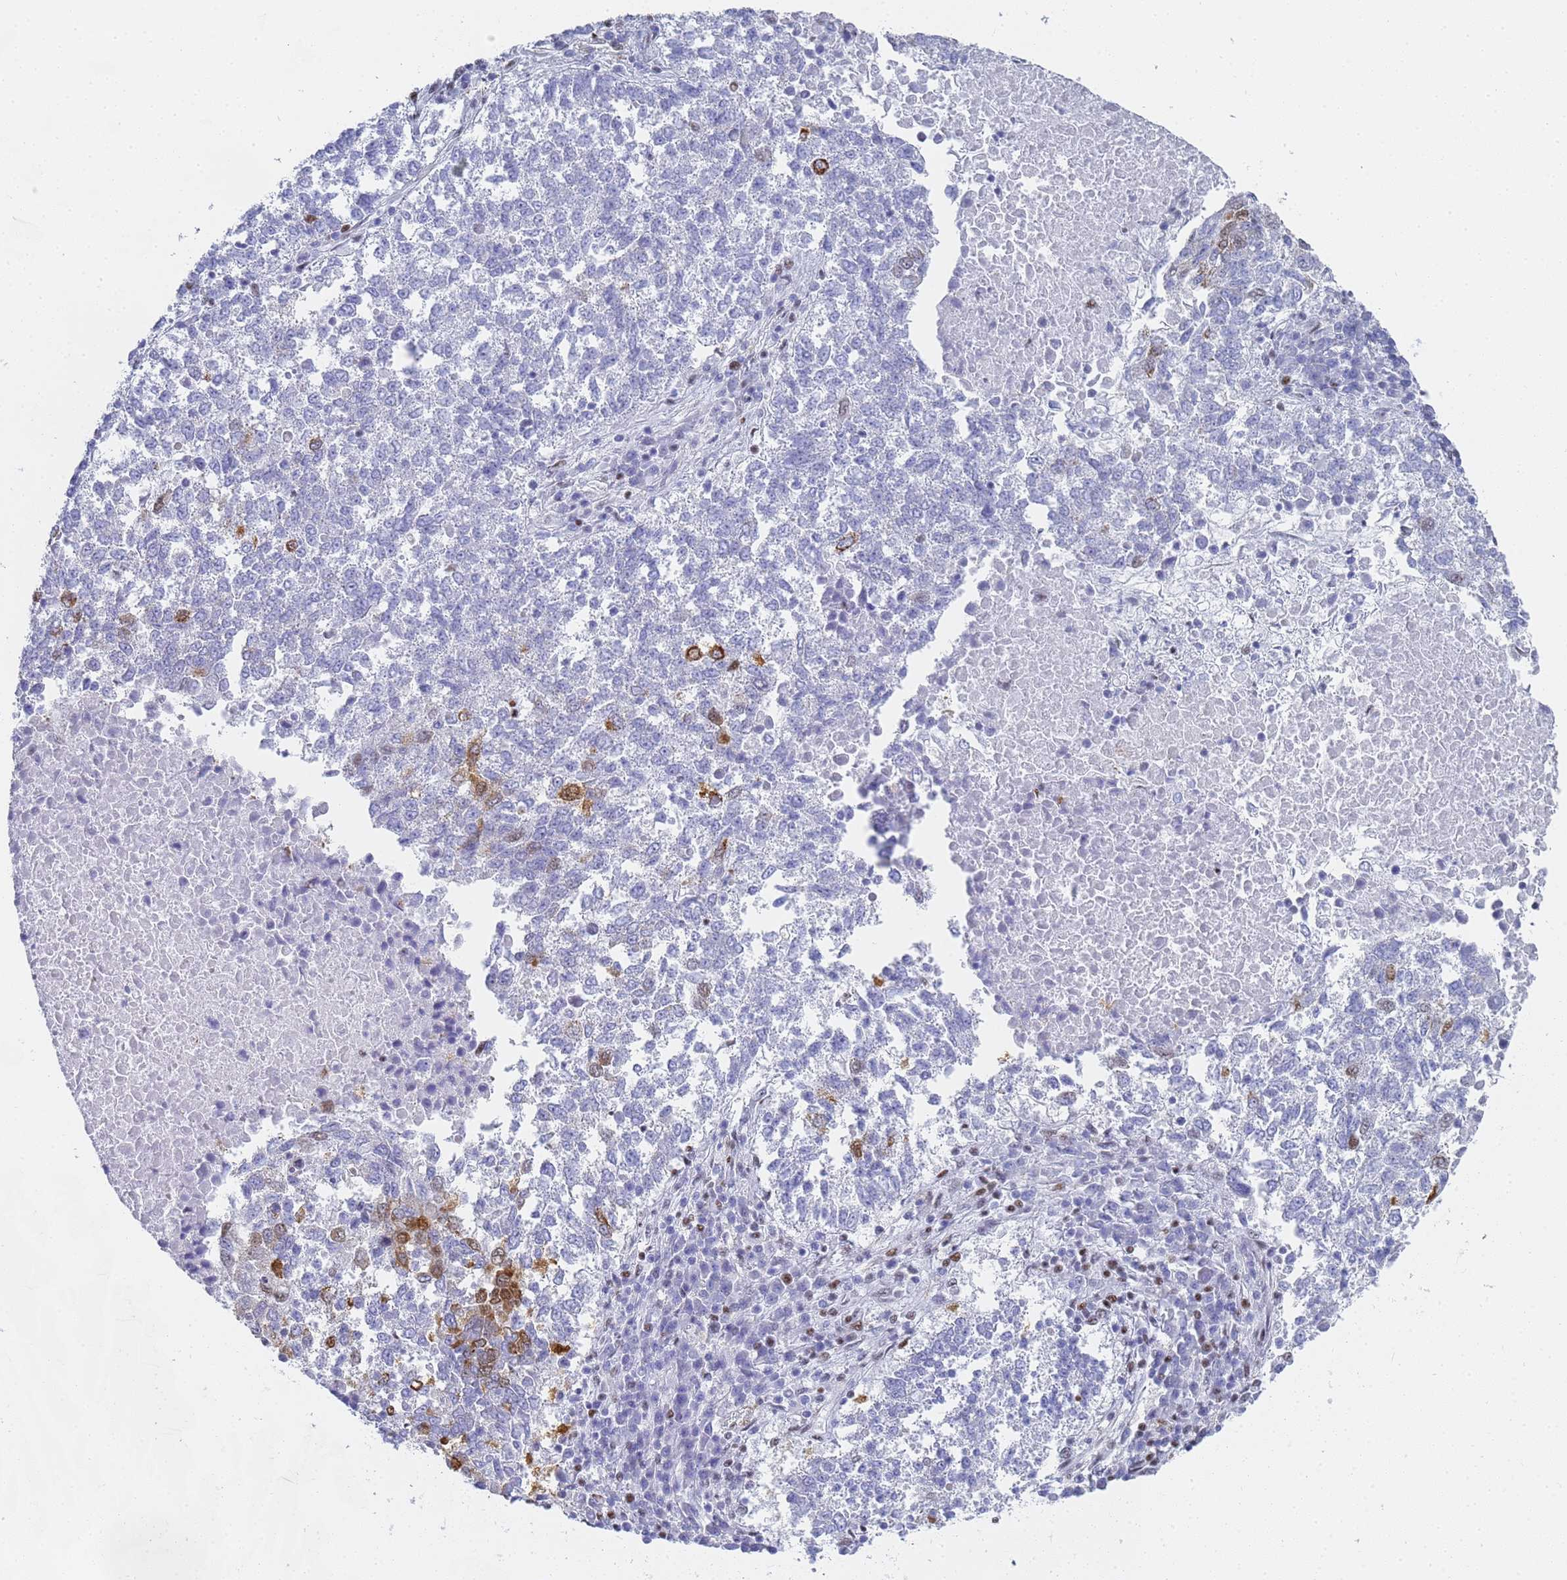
{"staining": {"intensity": "moderate", "quantity": "<25%", "location": "cytoplasmic/membranous,nuclear"}, "tissue": "lung cancer", "cell_type": "Tumor cells", "image_type": "cancer", "snomed": [{"axis": "morphology", "description": "Squamous cell carcinoma, NOS"}, {"axis": "topography", "description": "Lung"}], "caption": "Protein expression analysis of human lung cancer (squamous cell carcinoma) reveals moderate cytoplasmic/membranous and nuclear staining in approximately <25% of tumor cells.", "gene": "PRRT4", "patient": {"sex": "male", "age": 73}}